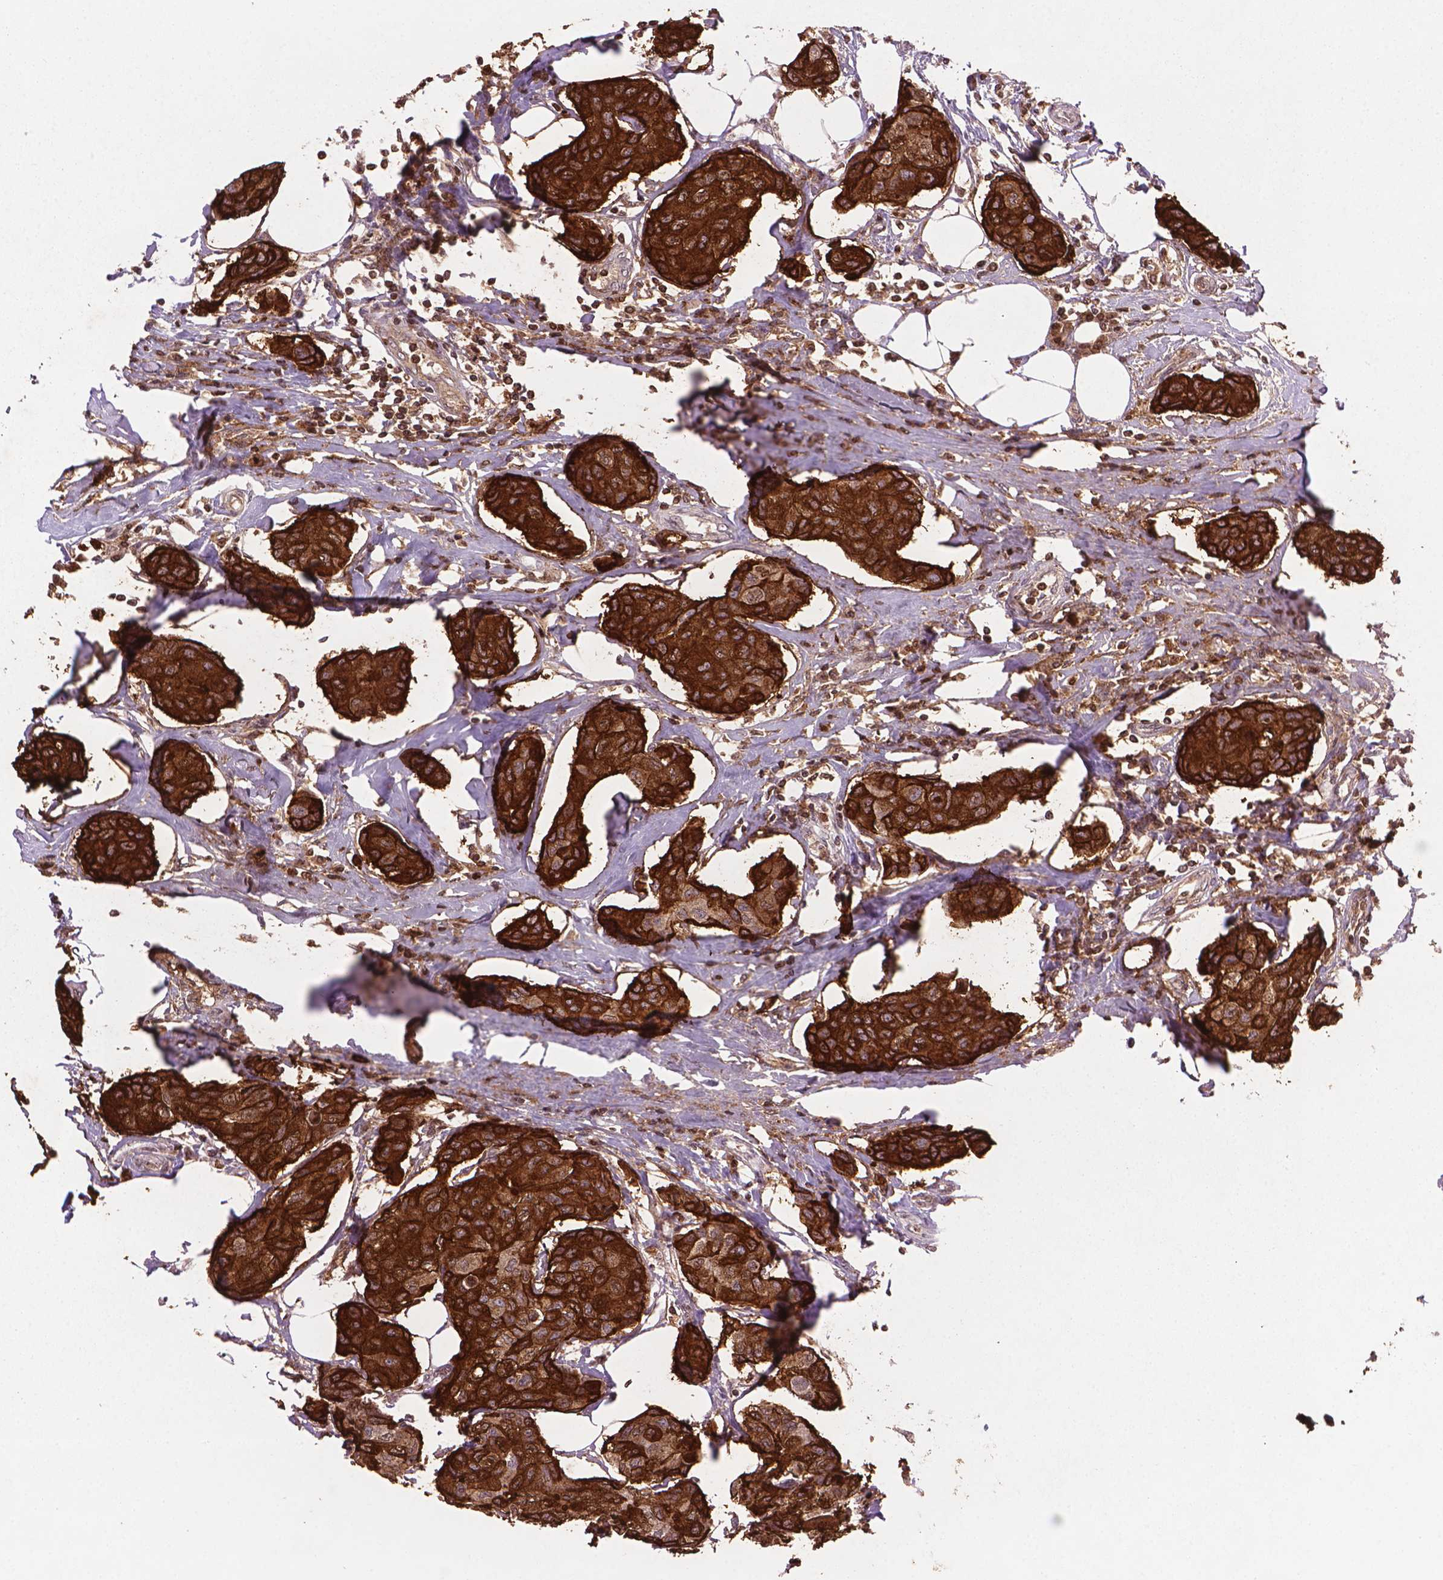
{"staining": {"intensity": "strong", "quantity": ">75%", "location": "cytoplasmic/membranous"}, "tissue": "breast cancer", "cell_type": "Tumor cells", "image_type": "cancer", "snomed": [{"axis": "morphology", "description": "Duct carcinoma"}, {"axis": "topography", "description": "Breast"}], "caption": "IHC of breast cancer displays high levels of strong cytoplasmic/membranous staining in approximately >75% of tumor cells.", "gene": "MUC1", "patient": {"sex": "female", "age": 80}}